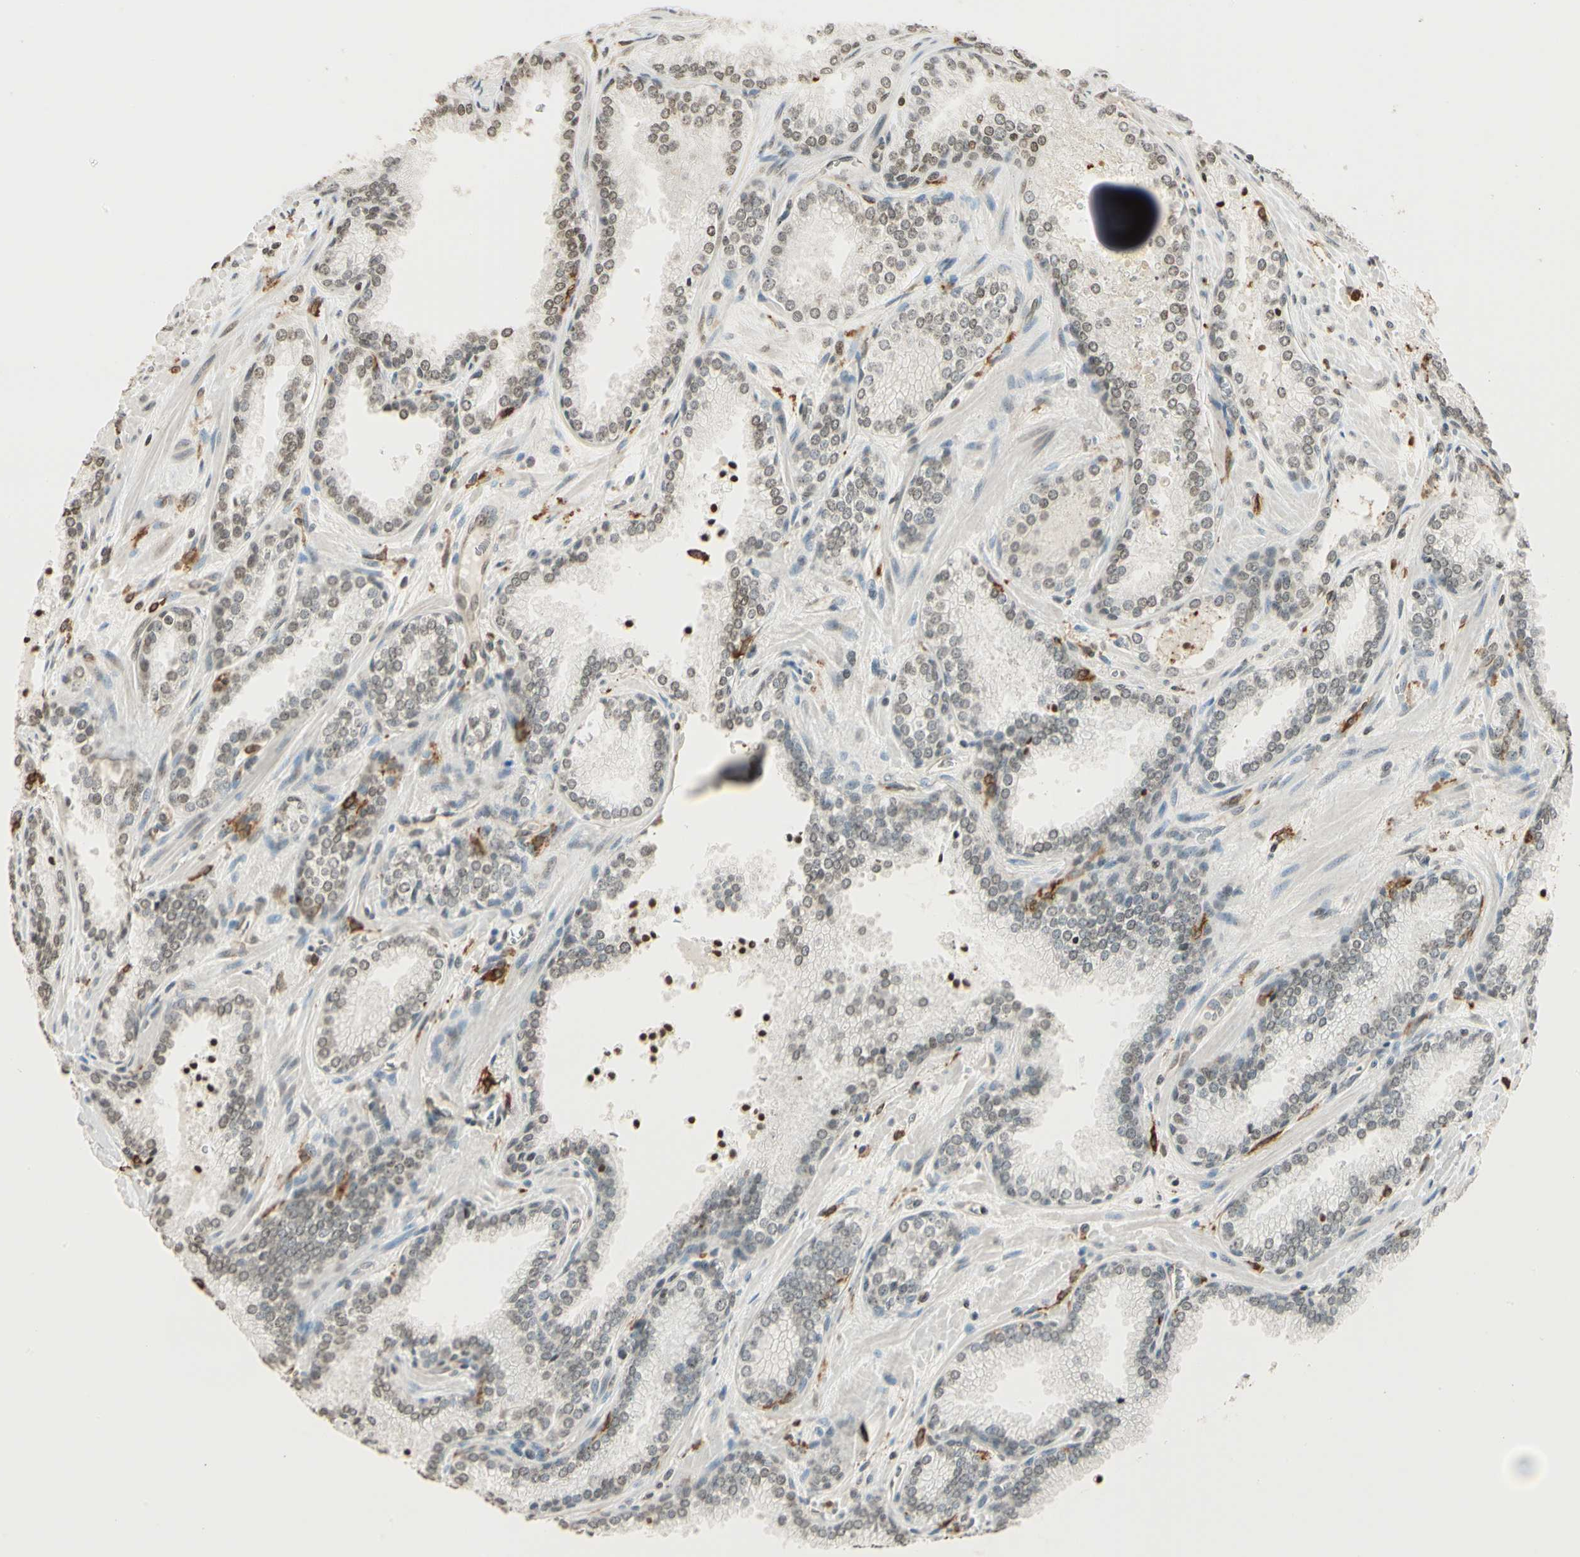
{"staining": {"intensity": "weak", "quantity": "25%-75%", "location": "nuclear"}, "tissue": "prostate cancer", "cell_type": "Tumor cells", "image_type": "cancer", "snomed": [{"axis": "morphology", "description": "Adenocarcinoma, Low grade"}, {"axis": "topography", "description": "Prostate"}], "caption": "An image showing weak nuclear staining in approximately 25%-75% of tumor cells in prostate cancer, as visualized by brown immunohistochemical staining.", "gene": "FER", "patient": {"sex": "male", "age": 60}}